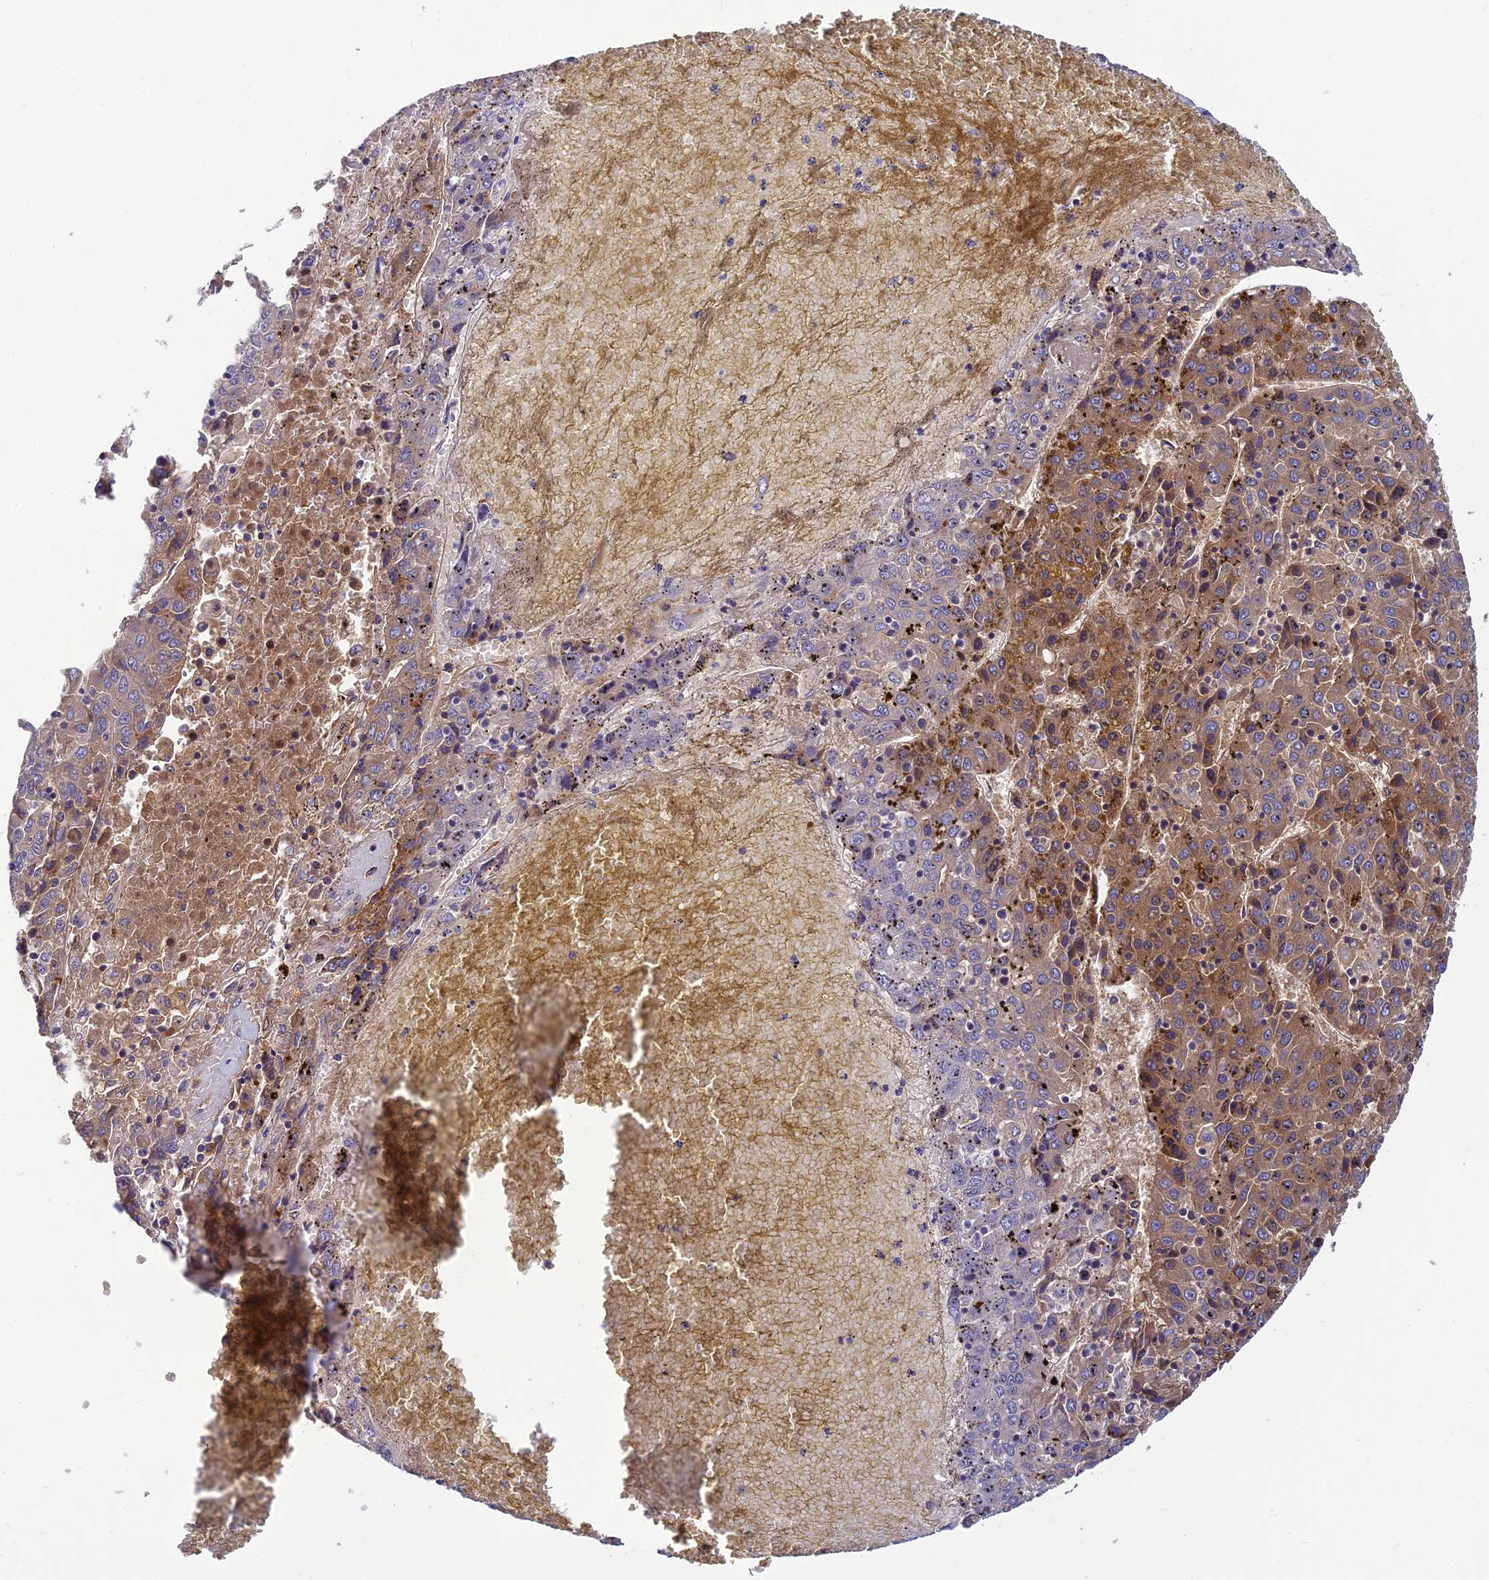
{"staining": {"intensity": "moderate", "quantity": "25%-75%", "location": "cytoplasmic/membranous"}, "tissue": "liver cancer", "cell_type": "Tumor cells", "image_type": "cancer", "snomed": [{"axis": "morphology", "description": "Carcinoma, Hepatocellular, NOS"}, {"axis": "topography", "description": "Liver"}], "caption": "Liver cancer (hepatocellular carcinoma) stained with DAB (3,3'-diaminobenzidine) immunohistochemistry (IHC) exhibits medium levels of moderate cytoplasmic/membranous positivity in approximately 25%-75% of tumor cells.", "gene": "CLEC11A", "patient": {"sex": "female", "age": 53}}